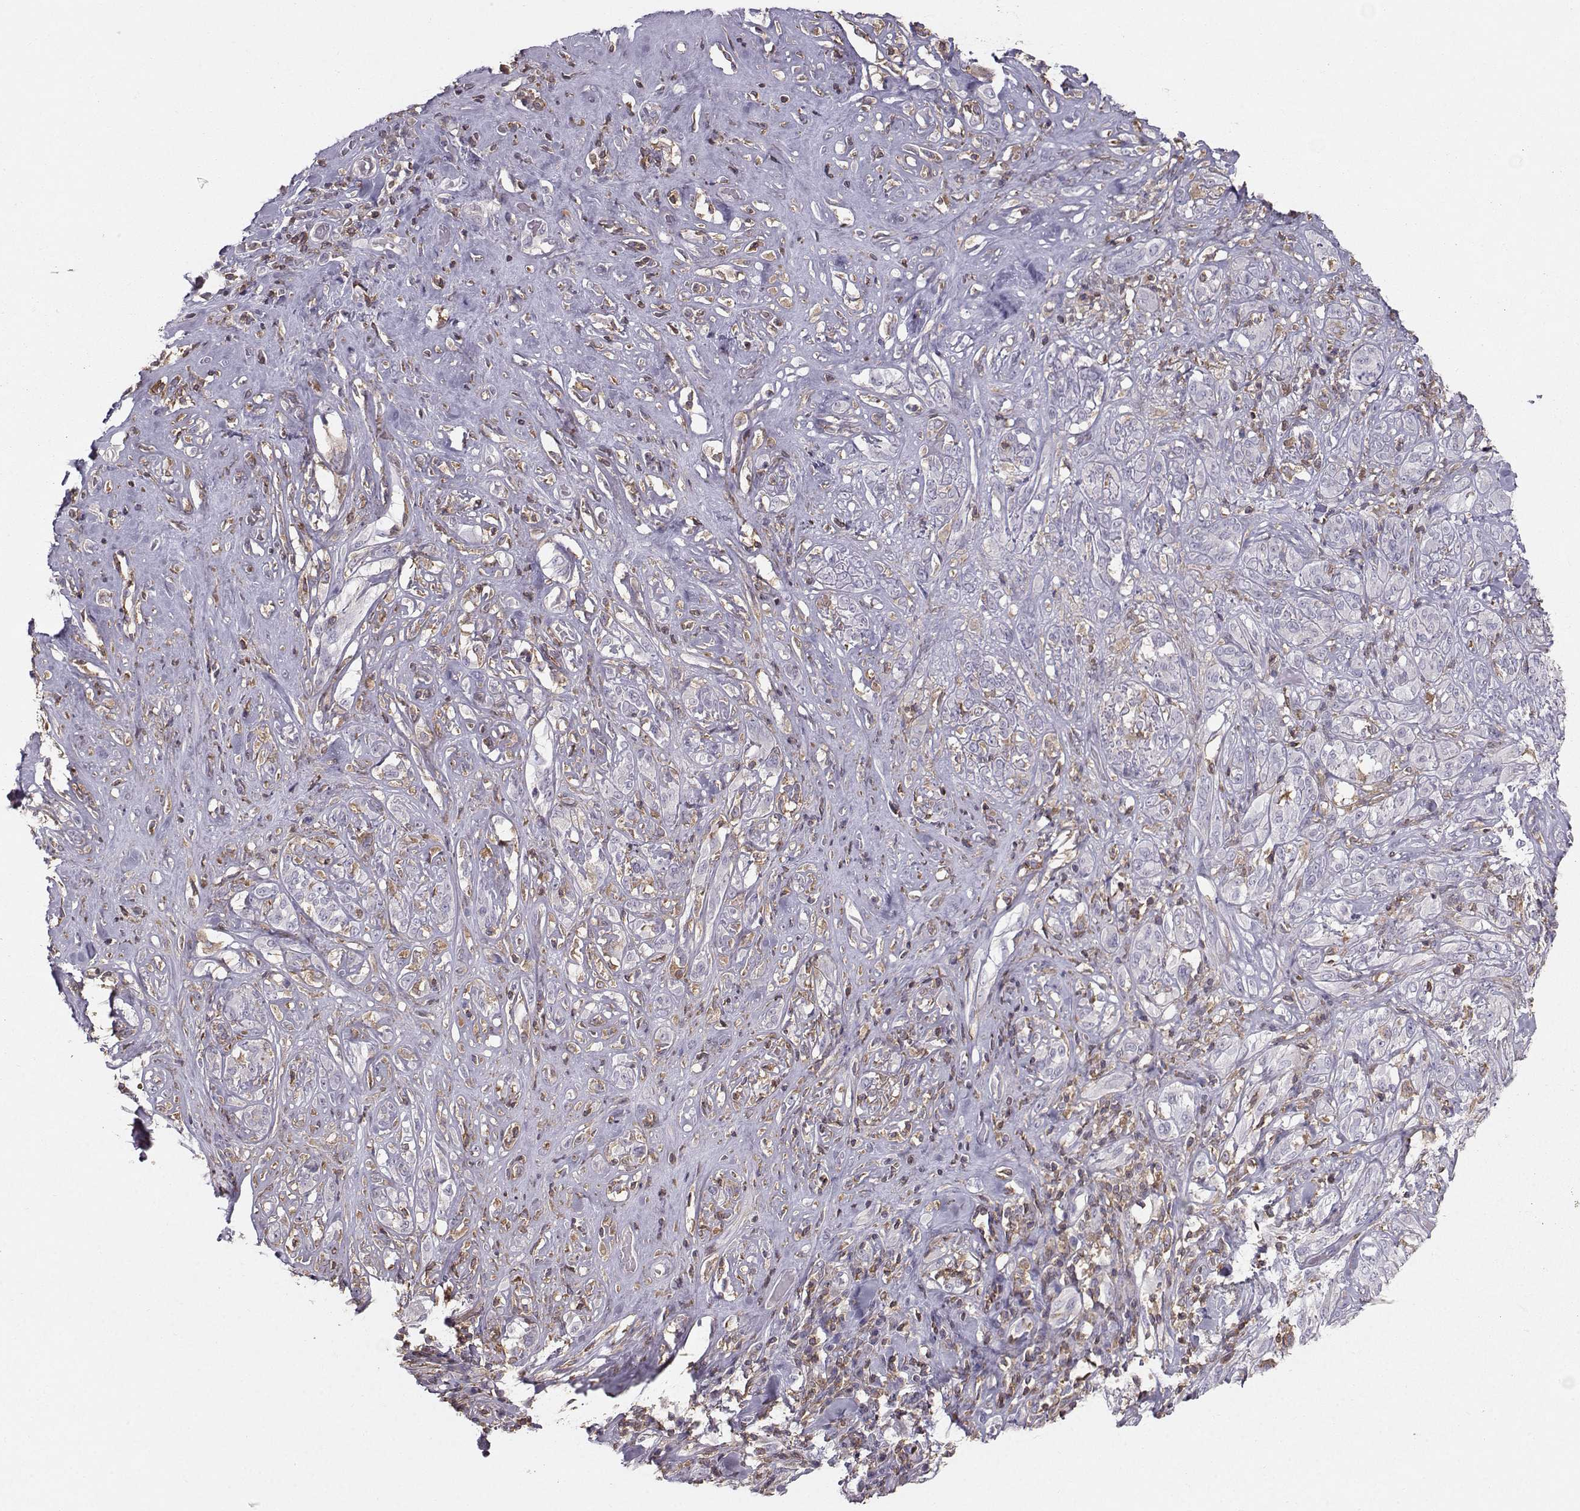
{"staining": {"intensity": "negative", "quantity": "none", "location": "none"}, "tissue": "melanoma", "cell_type": "Tumor cells", "image_type": "cancer", "snomed": [{"axis": "morphology", "description": "Malignant melanoma, NOS"}, {"axis": "topography", "description": "Skin"}], "caption": "DAB (3,3'-diaminobenzidine) immunohistochemical staining of malignant melanoma exhibits no significant positivity in tumor cells. (Immunohistochemistry (ihc), brightfield microscopy, high magnification).", "gene": "ZBTB32", "patient": {"sex": "female", "age": 91}}